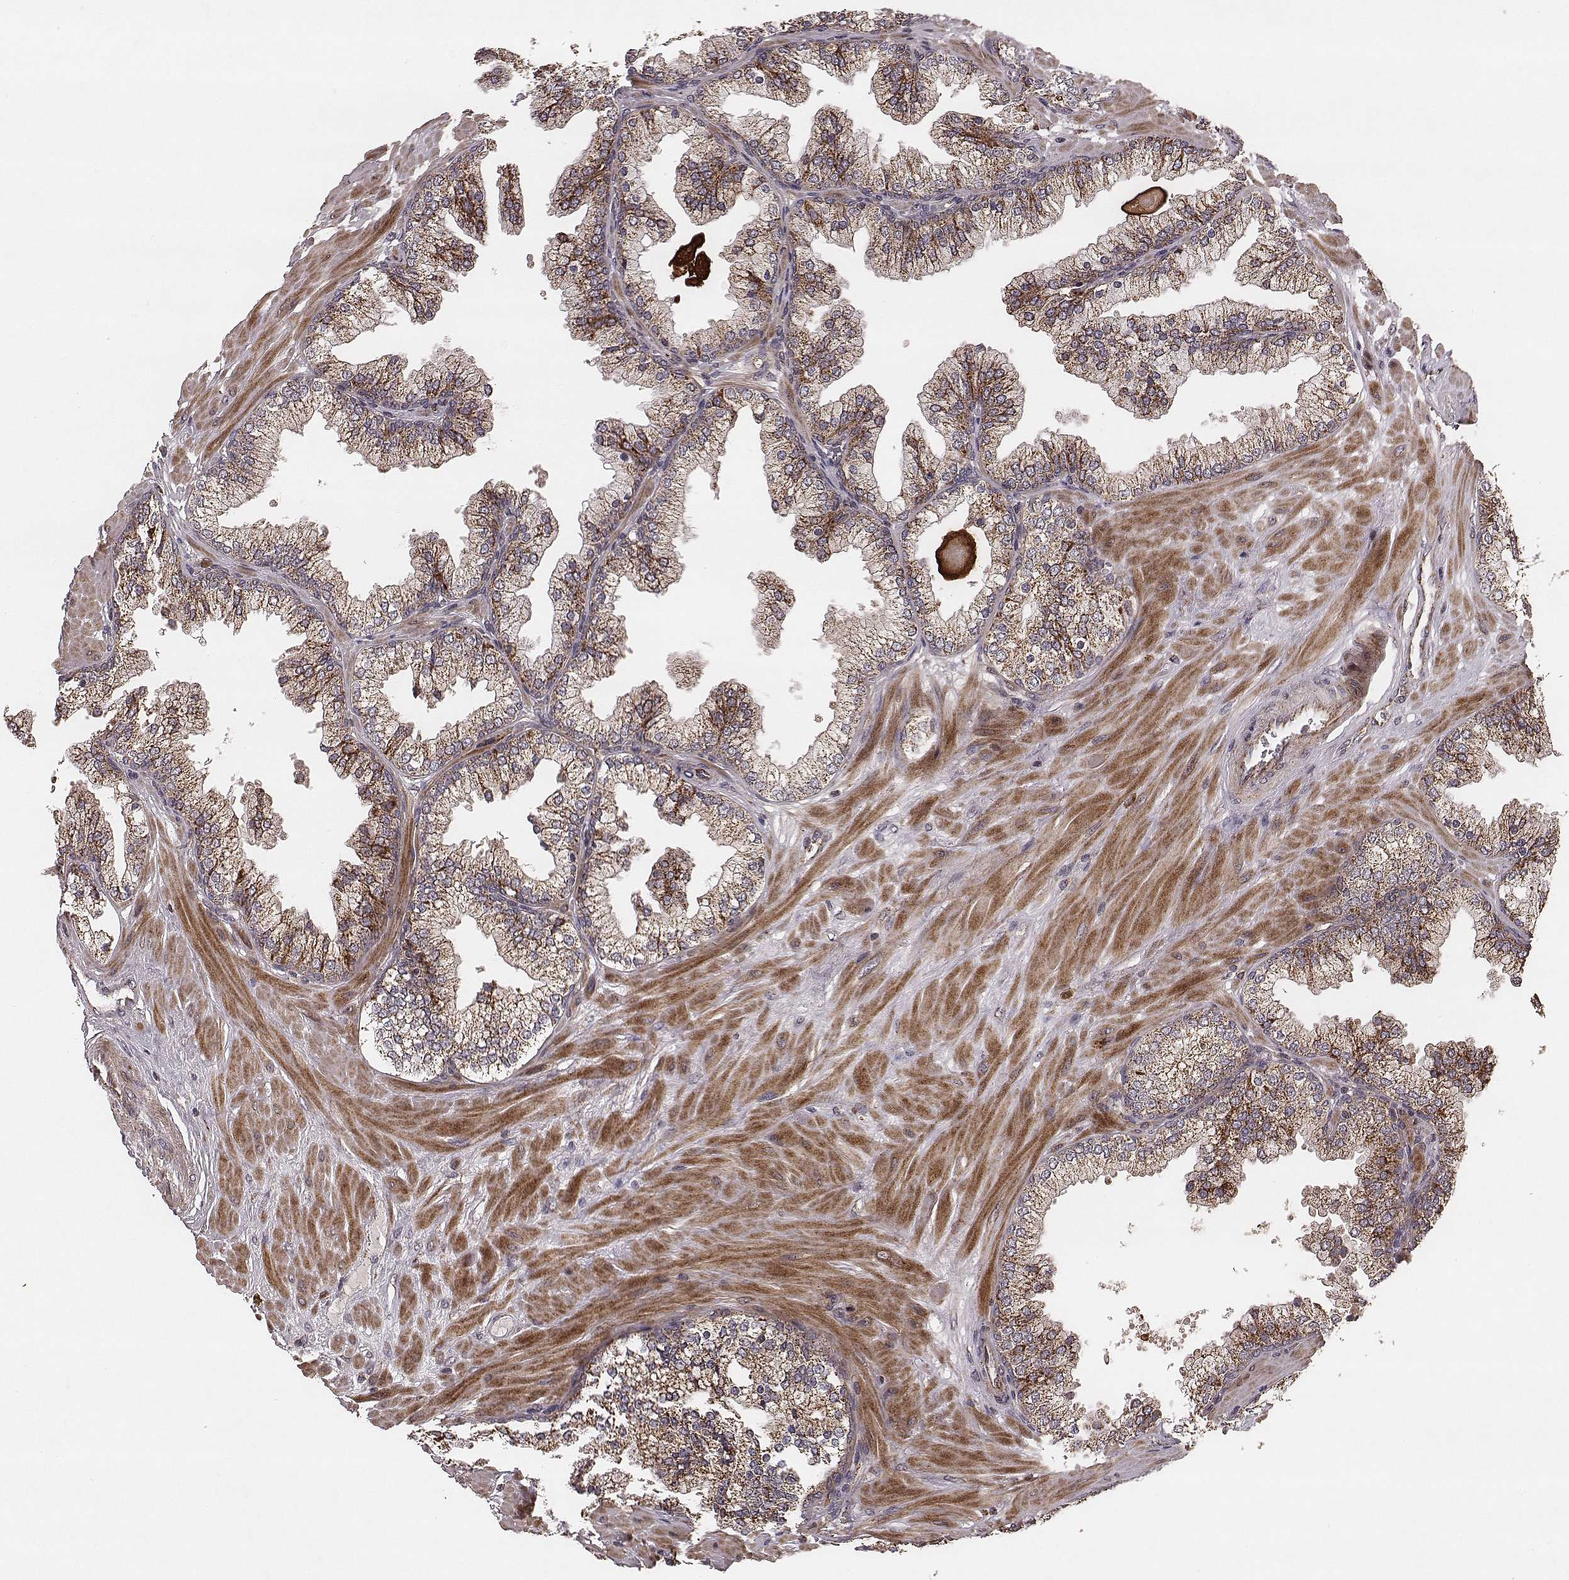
{"staining": {"intensity": "strong", "quantity": ">75%", "location": "cytoplasmic/membranous"}, "tissue": "prostate", "cell_type": "Glandular cells", "image_type": "normal", "snomed": [{"axis": "morphology", "description": "Normal tissue, NOS"}, {"axis": "topography", "description": "Prostate"}, {"axis": "topography", "description": "Peripheral nerve tissue"}], "caption": "Immunohistochemistry (IHC) of unremarkable prostate demonstrates high levels of strong cytoplasmic/membranous positivity in approximately >75% of glandular cells.", "gene": "ZDHHC21", "patient": {"sex": "male", "age": 61}}